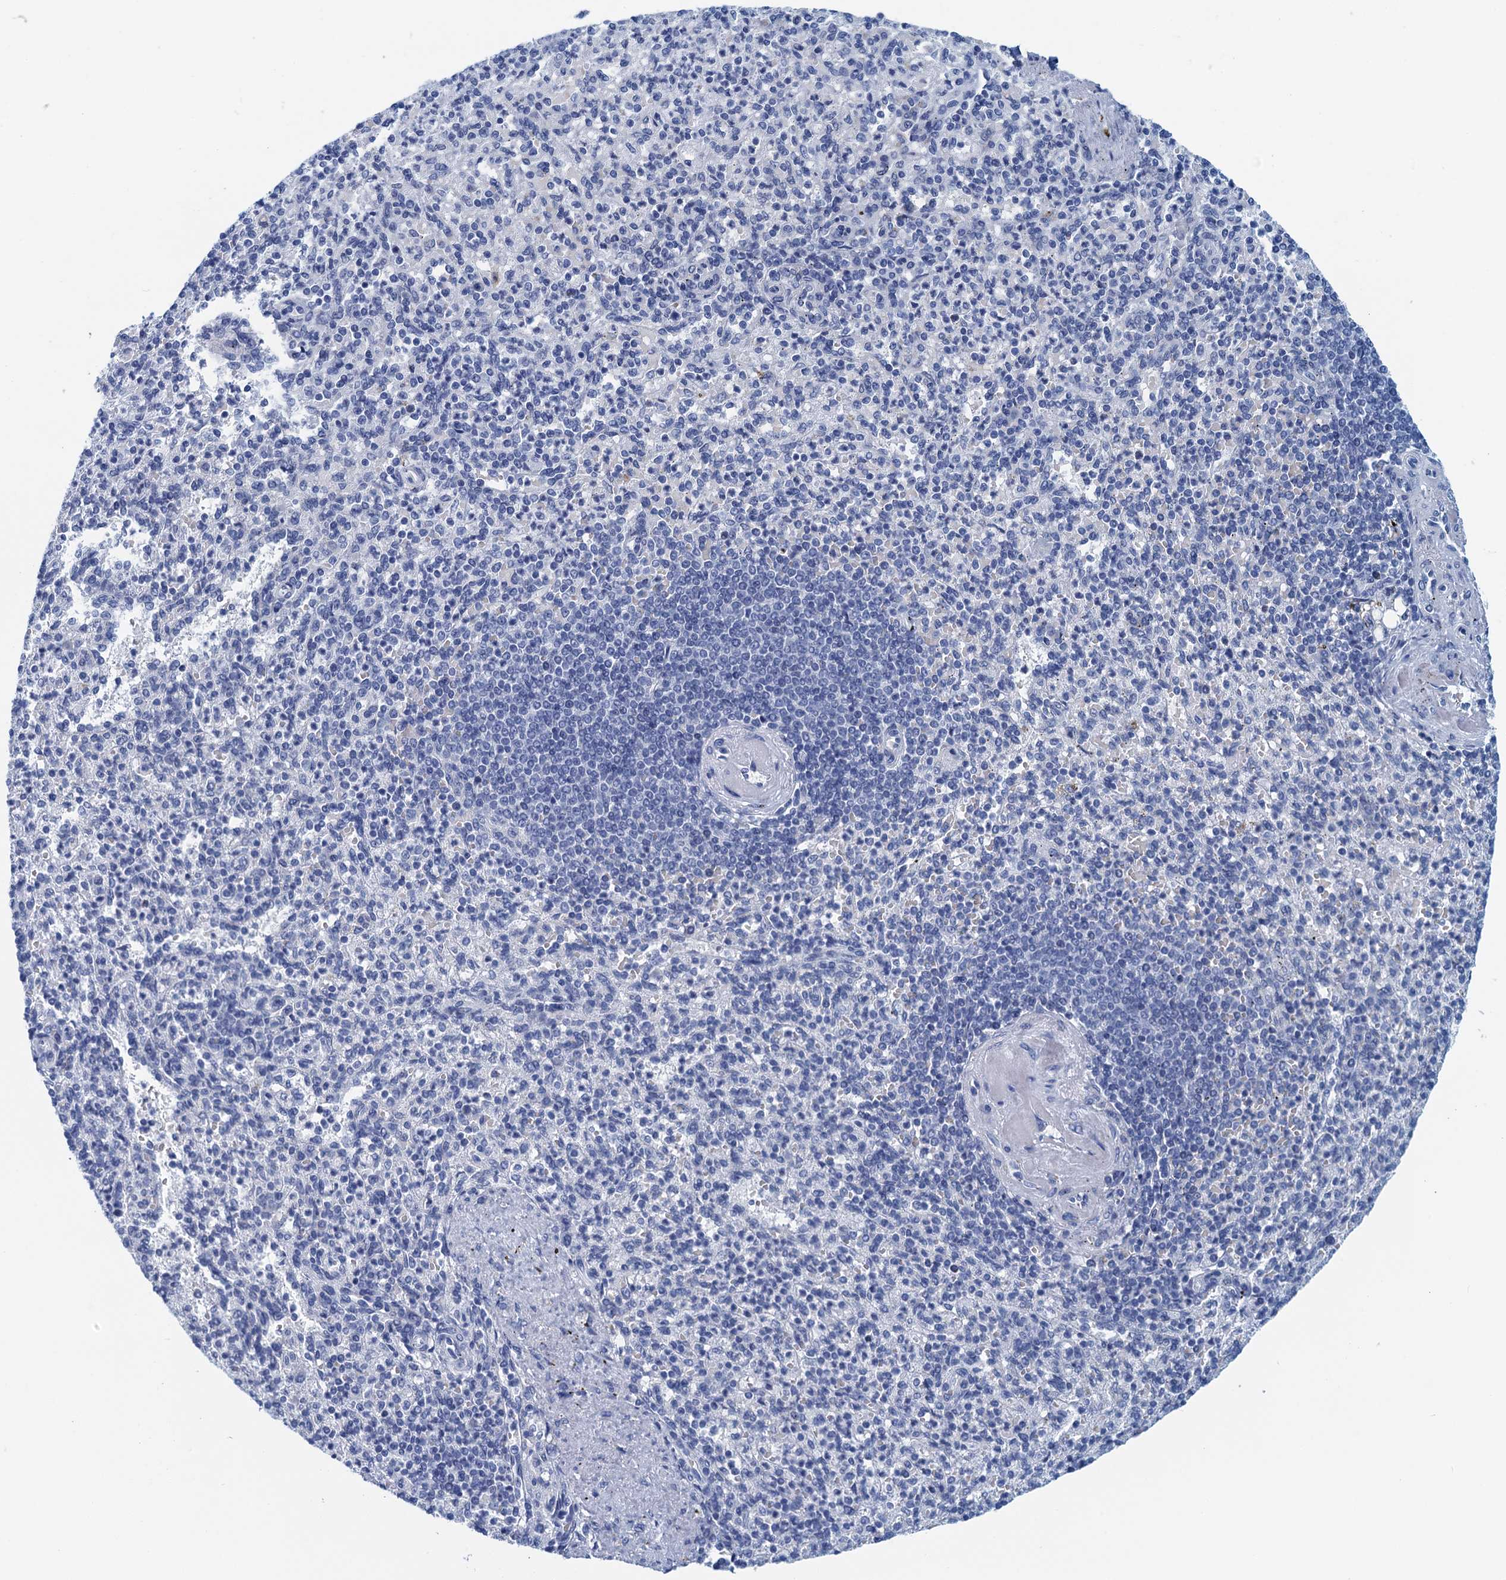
{"staining": {"intensity": "negative", "quantity": "none", "location": "none"}, "tissue": "spleen", "cell_type": "Cells in red pulp", "image_type": "normal", "snomed": [{"axis": "morphology", "description": "Normal tissue, NOS"}, {"axis": "topography", "description": "Spleen"}], "caption": "DAB immunohistochemical staining of unremarkable spleen reveals no significant positivity in cells in red pulp. (DAB immunohistochemistry, high magnification).", "gene": "CYP51A1", "patient": {"sex": "female", "age": 74}}